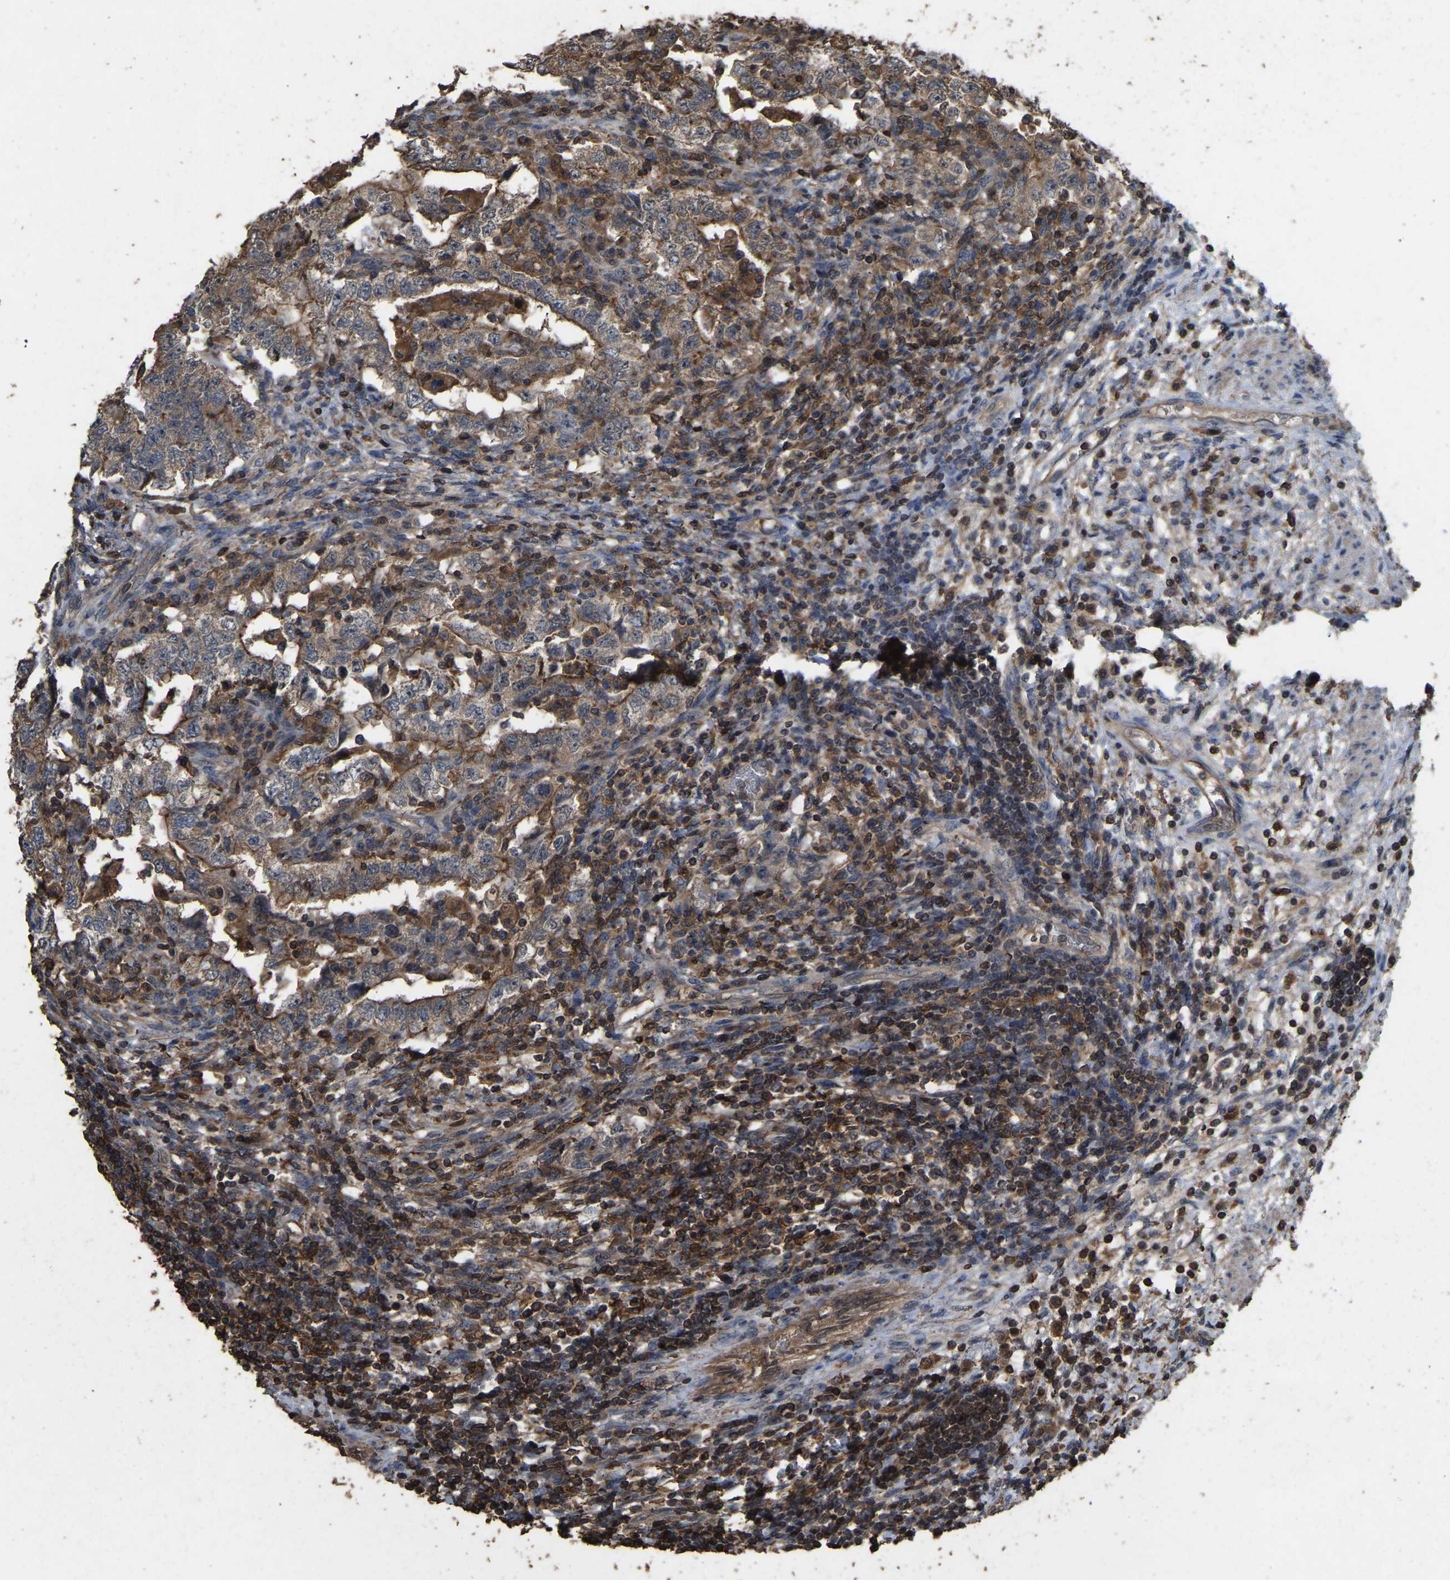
{"staining": {"intensity": "moderate", "quantity": ">75%", "location": "cytoplasmic/membranous"}, "tissue": "testis cancer", "cell_type": "Tumor cells", "image_type": "cancer", "snomed": [{"axis": "morphology", "description": "Carcinoma, Embryonal, NOS"}, {"axis": "topography", "description": "Testis"}], "caption": "This is a histology image of immunohistochemistry staining of testis cancer, which shows moderate positivity in the cytoplasmic/membranous of tumor cells.", "gene": "FHIT", "patient": {"sex": "male", "age": 26}}